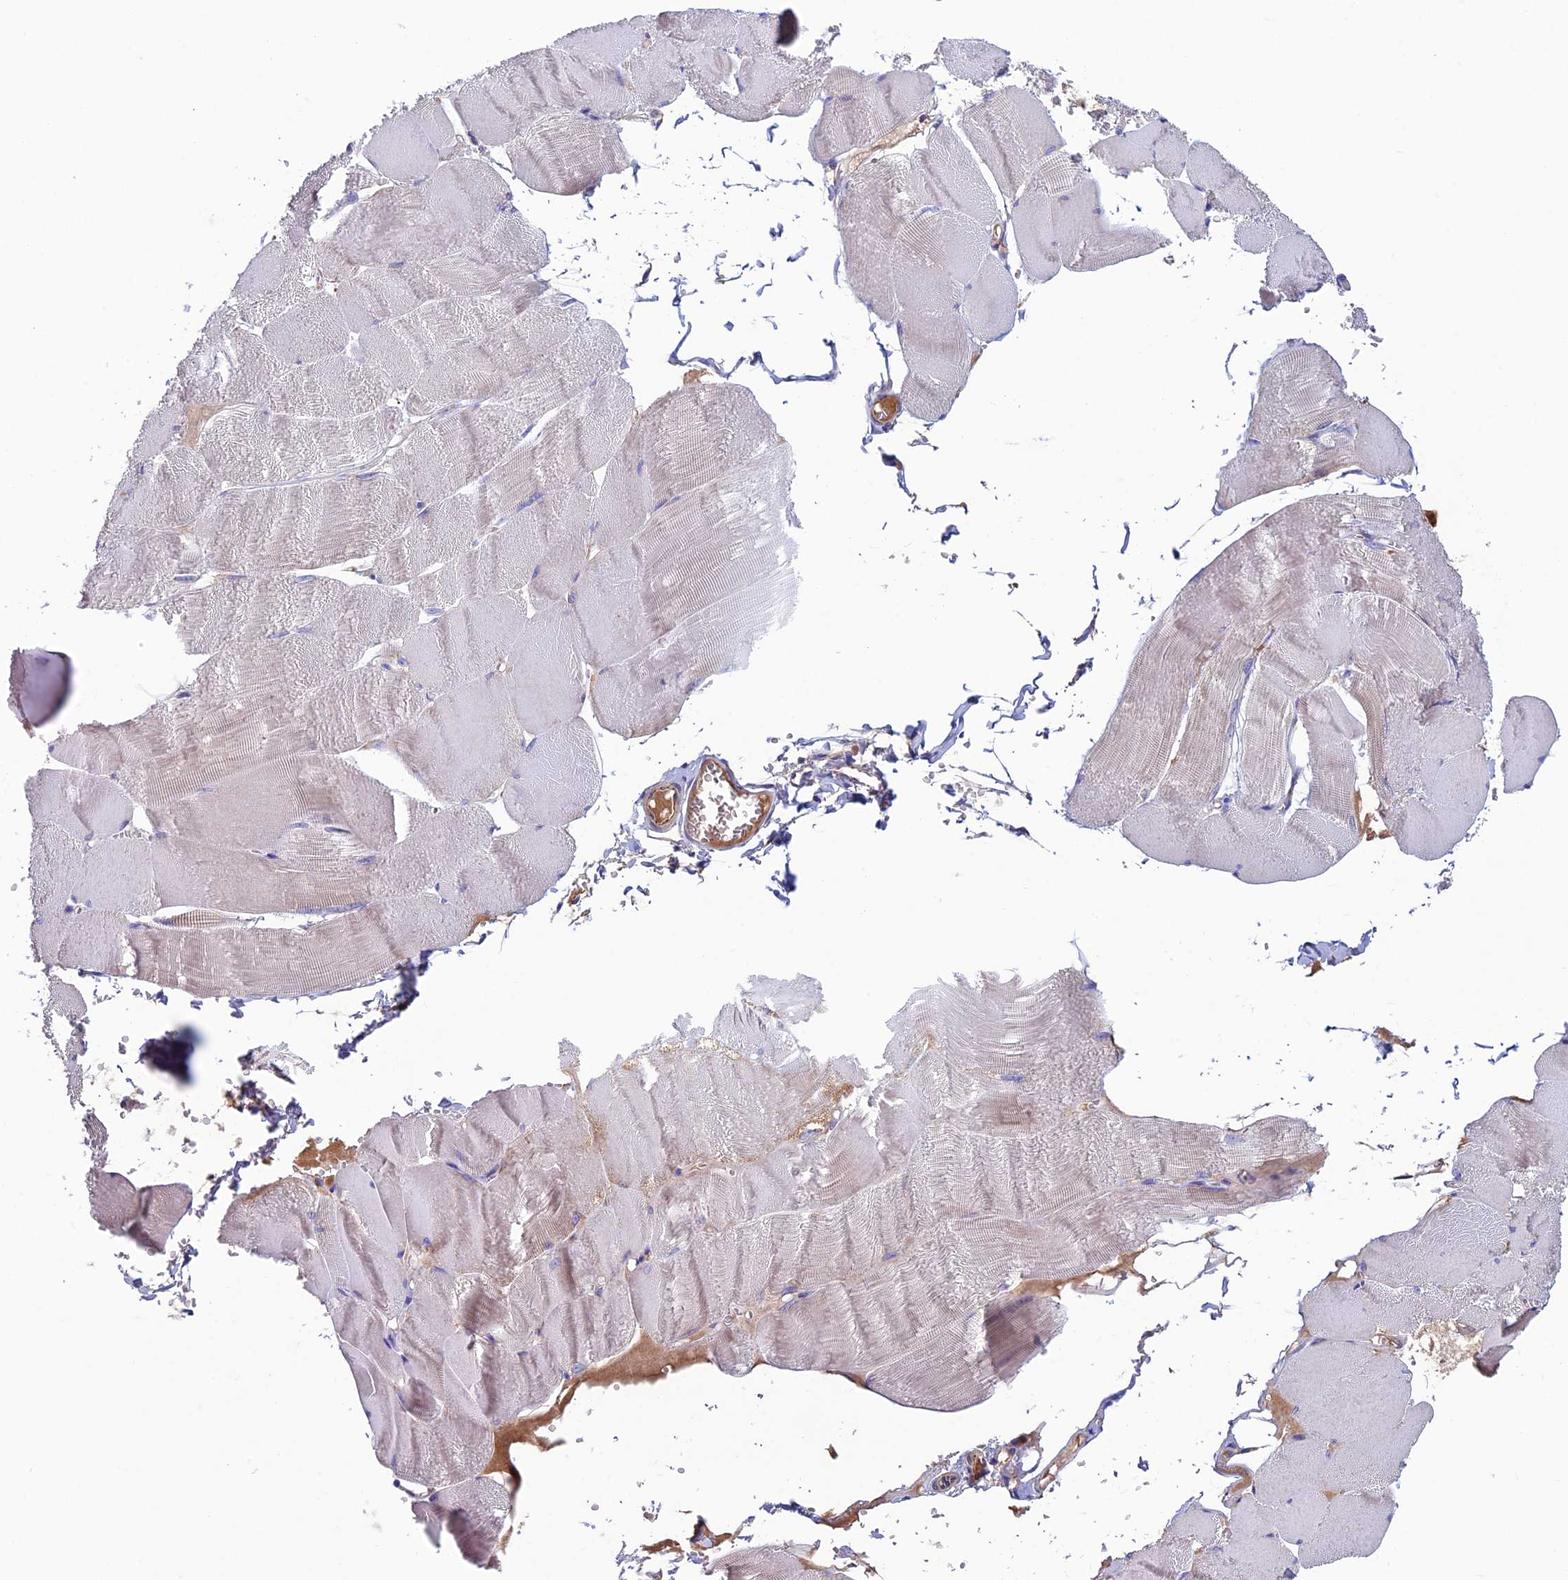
{"staining": {"intensity": "moderate", "quantity": "<25%", "location": "cytoplasmic/membranous"}, "tissue": "skeletal muscle", "cell_type": "Myocytes", "image_type": "normal", "snomed": [{"axis": "morphology", "description": "Normal tissue, NOS"}, {"axis": "morphology", "description": "Basal cell carcinoma"}, {"axis": "topography", "description": "Skeletal muscle"}], "caption": "Skeletal muscle stained for a protein (brown) reveals moderate cytoplasmic/membranous positive positivity in about <25% of myocytes.", "gene": "SLC15A5", "patient": {"sex": "female", "age": 64}}